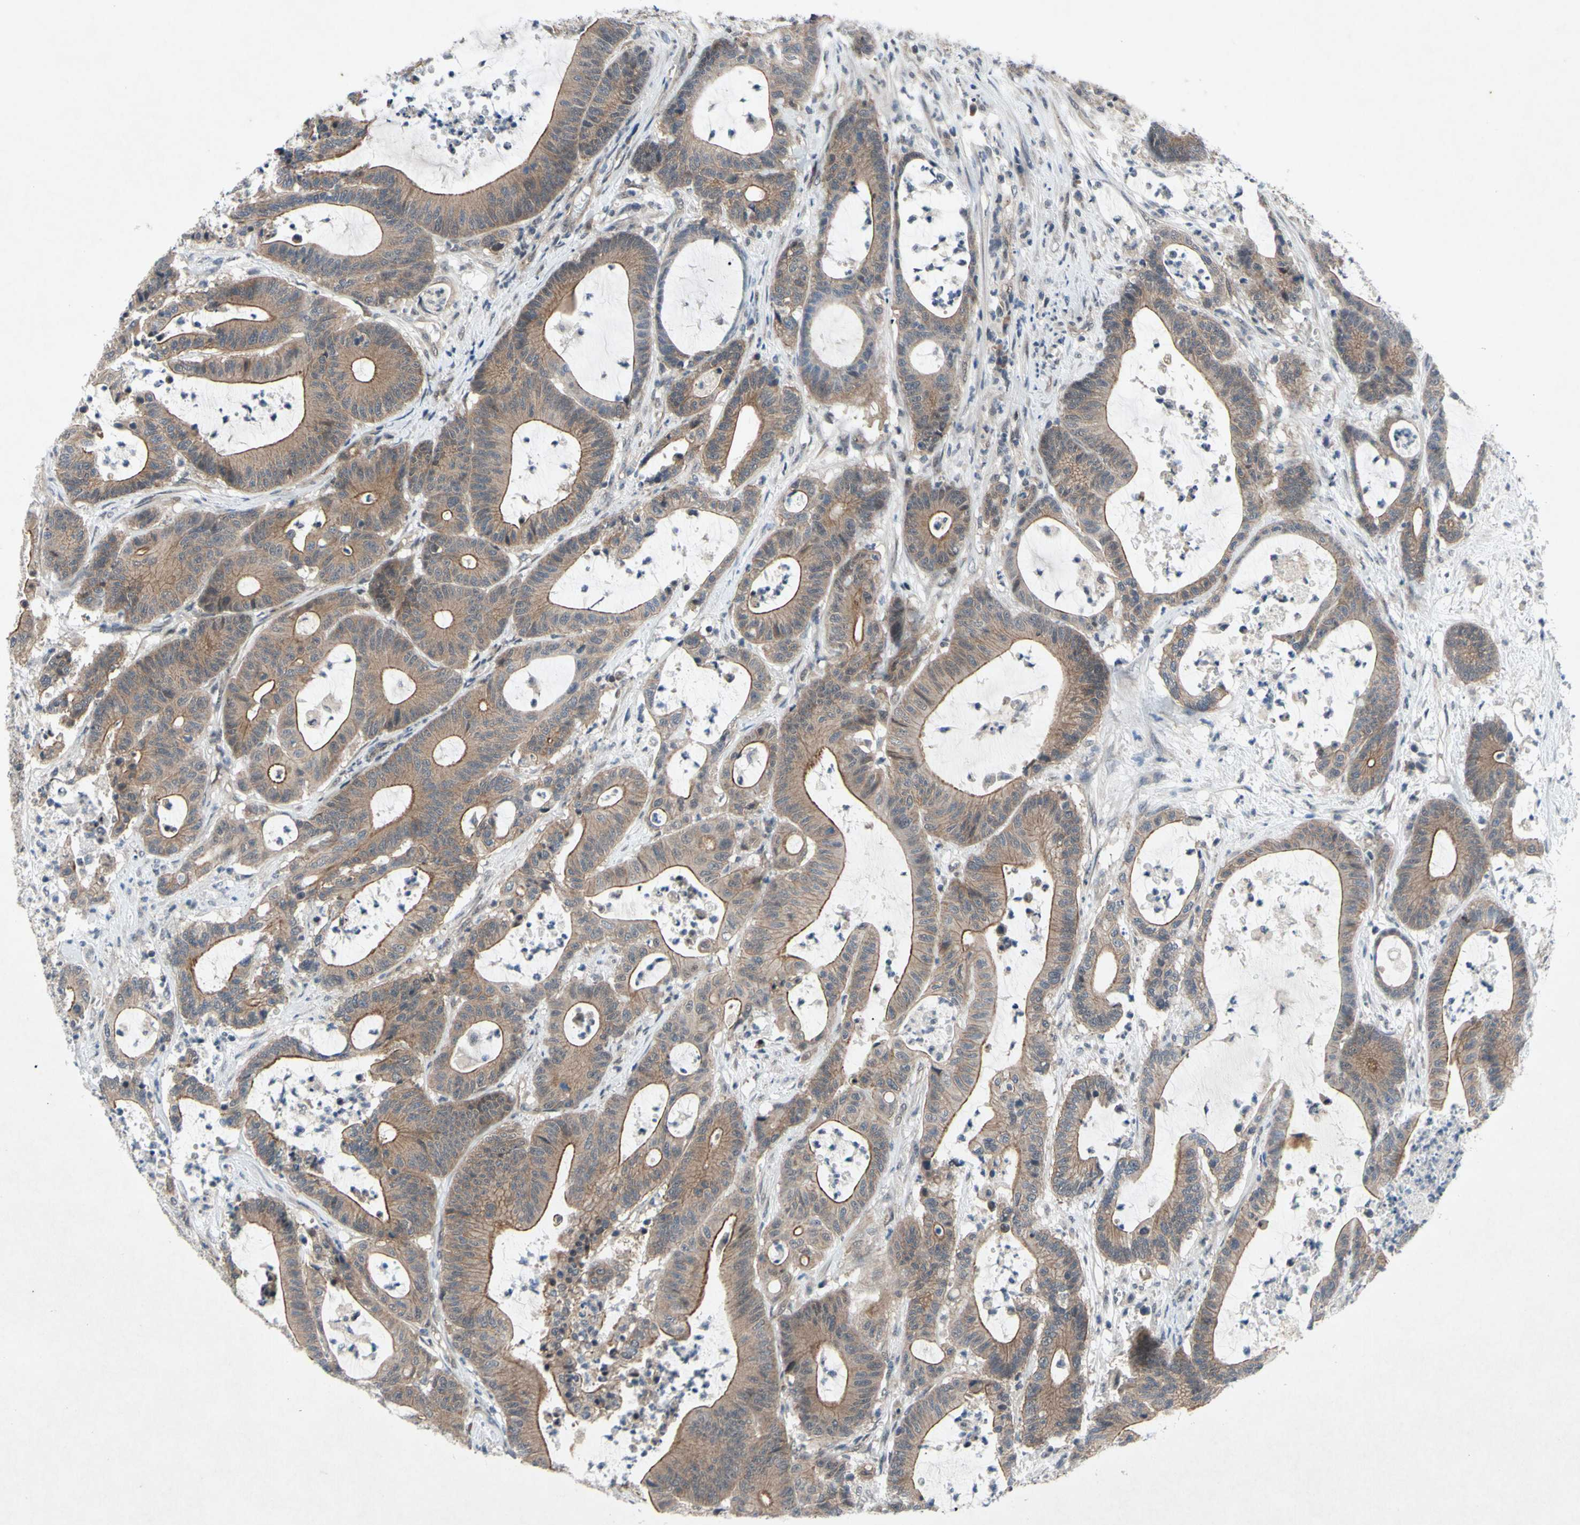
{"staining": {"intensity": "weak", "quantity": ">75%", "location": "cytoplasmic/membranous"}, "tissue": "colorectal cancer", "cell_type": "Tumor cells", "image_type": "cancer", "snomed": [{"axis": "morphology", "description": "Adenocarcinoma, NOS"}, {"axis": "topography", "description": "Colon"}], "caption": "An image showing weak cytoplasmic/membranous positivity in about >75% of tumor cells in colorectal cancer (adenocarcinoma), as visualized by brown immunohistochemical staining.", "gene": "TRDMT1", "patient": {"sex": "female", "age": 84}}